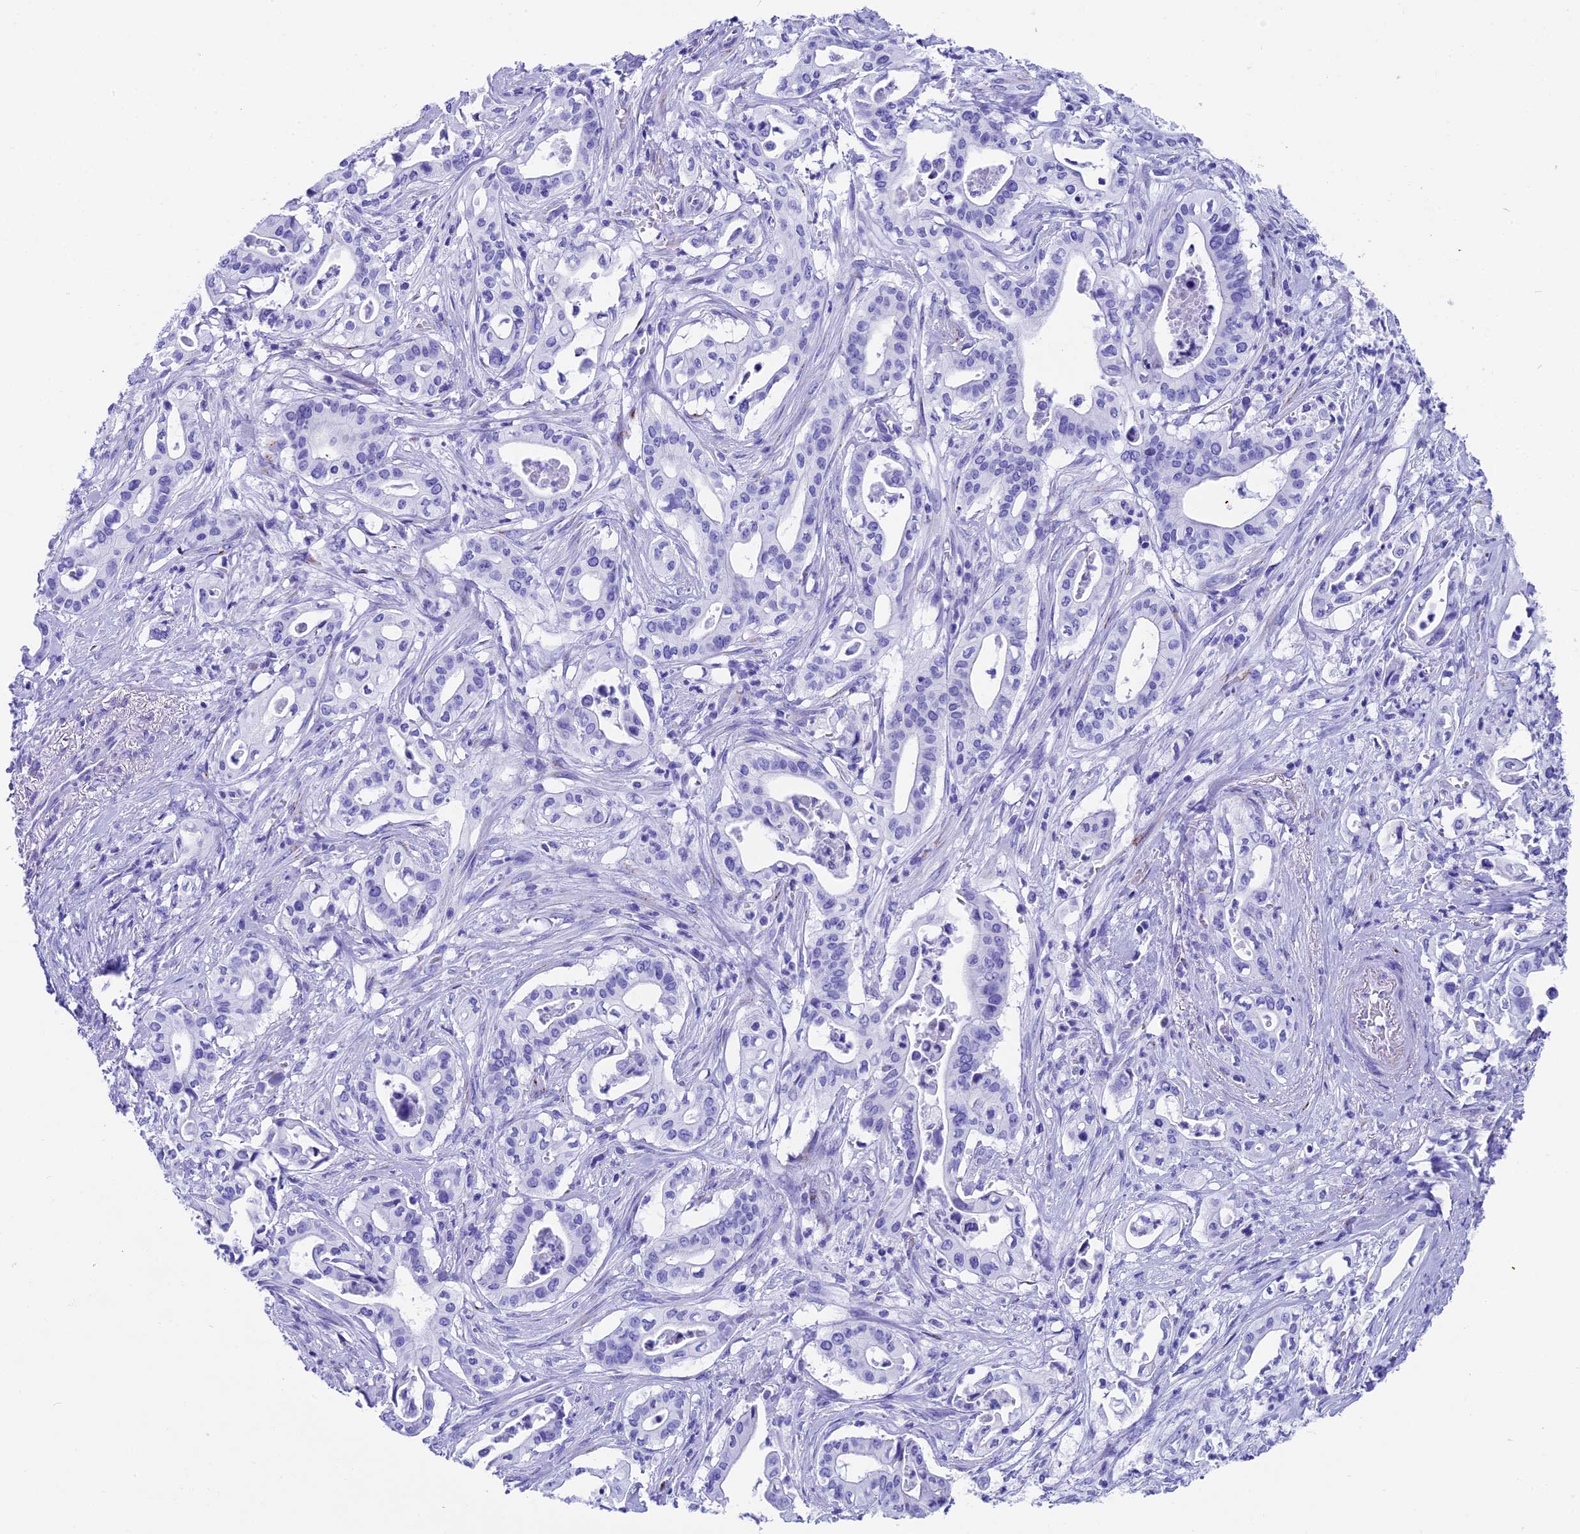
{"staining": {"intensity": "negative", "quantity": "none", "location": "none"}, "tissue": "pancreatic cancer", "cell_type": "Tumor cells", "image_type": "cancer", "snomed": [{"axis": "morphology", "description": "Adenocarcinoma, NOS"}, {"axis": "topography", "description": "Pancreas"}], "caption": "High power microscopy histopathology image of an immunohistochemistry (IHC) image of pancreatic cancer (adenocarcinoma), revealing no significant expression in tumor cells.", "gene": "AP3B2", "patient": {"sex": "female", "age": 77}}